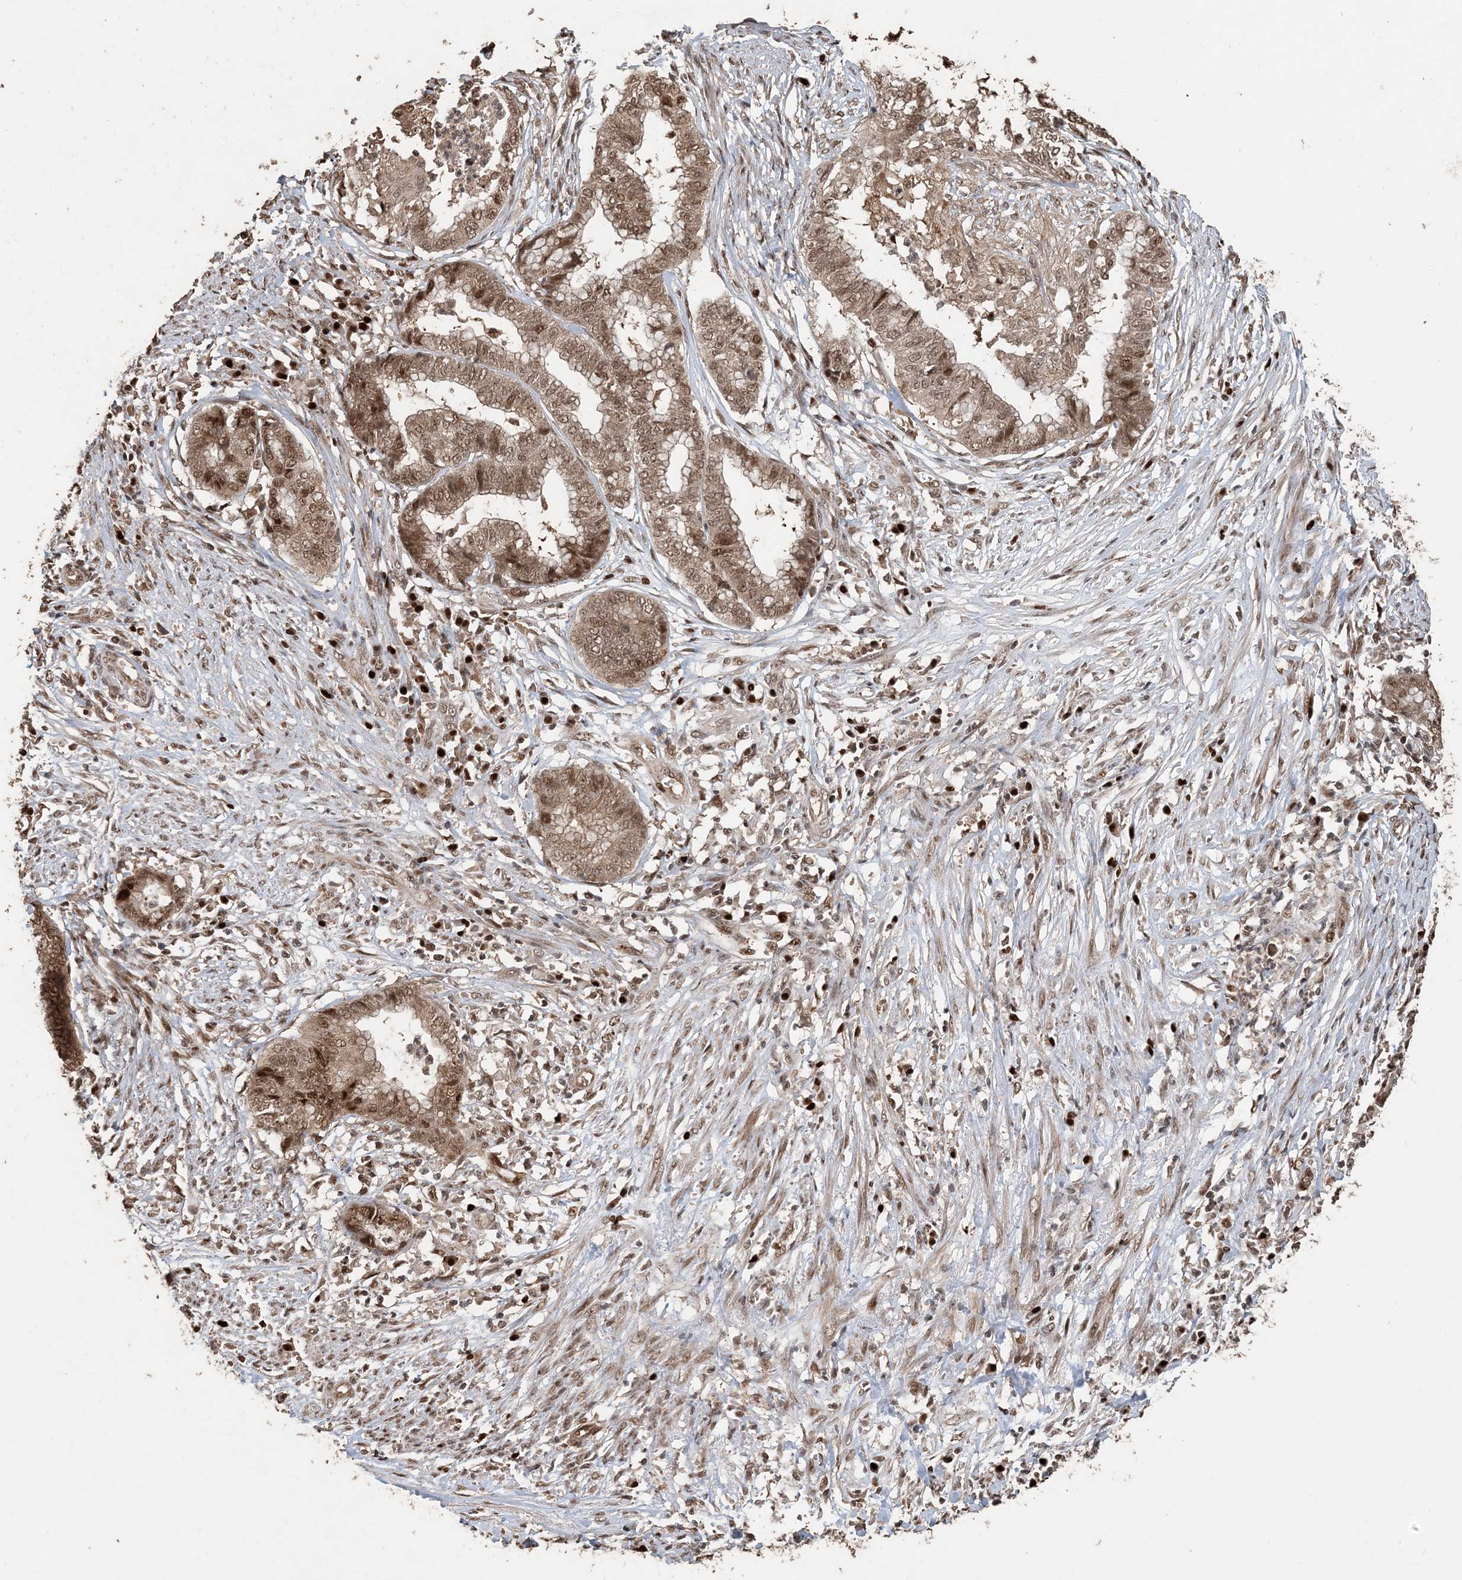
{"staining": {"intensity": "moderate", "quantity": ">75%", "location": "cytoplasmic/membranous,nuclear"}, "tissue": "endometrial cancer", "cell_type": "Tumor cells", "image_type": "cancer", "snomed": [{"axis": "morphology", "description": "Necrosis, NOS"}, {"axis": "morphology", "description": "Adenocarcinoma, NOS"}, {"axis": "topography", "description": "Endometrium"}], "caption": "Endometrial cancer (adenocarcinoma) tissue shows moderate cytoplasmic/membranous and nuclear expression in about >75% of tumor cells, visualized by immunohistochemistry.", "gene": "ATP13A2", "patient": {"sex": "female", "age": 79}}